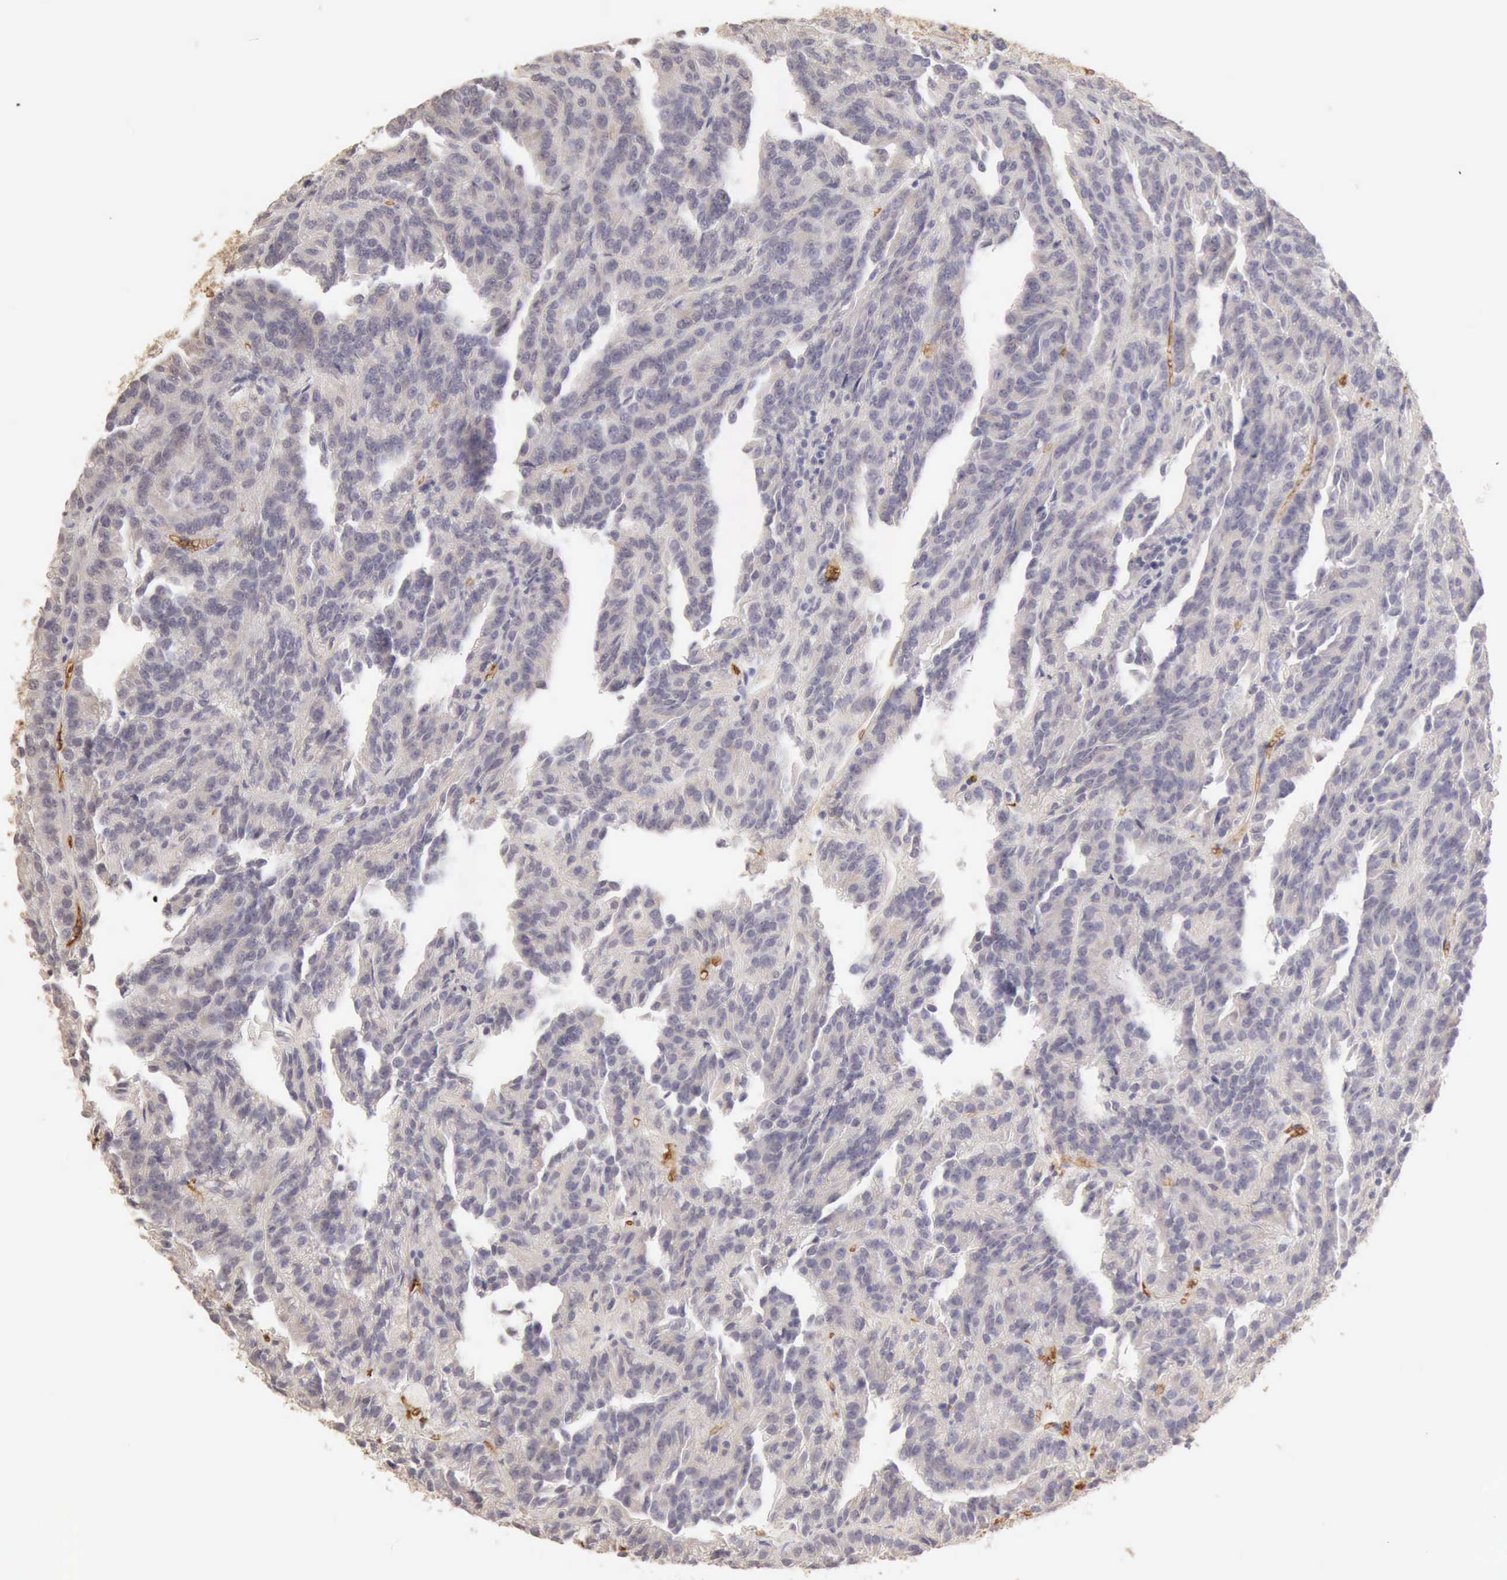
{"staining": {"intensity": "negative", "quantity": "none", "location": "none"}, "tissue": "renal cancer", "cell_type": "Tumor cells", "image_type": "cancer", "snomed": [{"axis": "morphology", "description": "Adenocarcinoma, NOS"}, {"axis": "topography", "description": "Kidney"}], "caption": "This is an immunohistochemistry (IHC) histopathology image of renal cancer. There is no staining in tumor cells.", "gene": "CFI", "patient": {"sex": "male", "age": 46}}